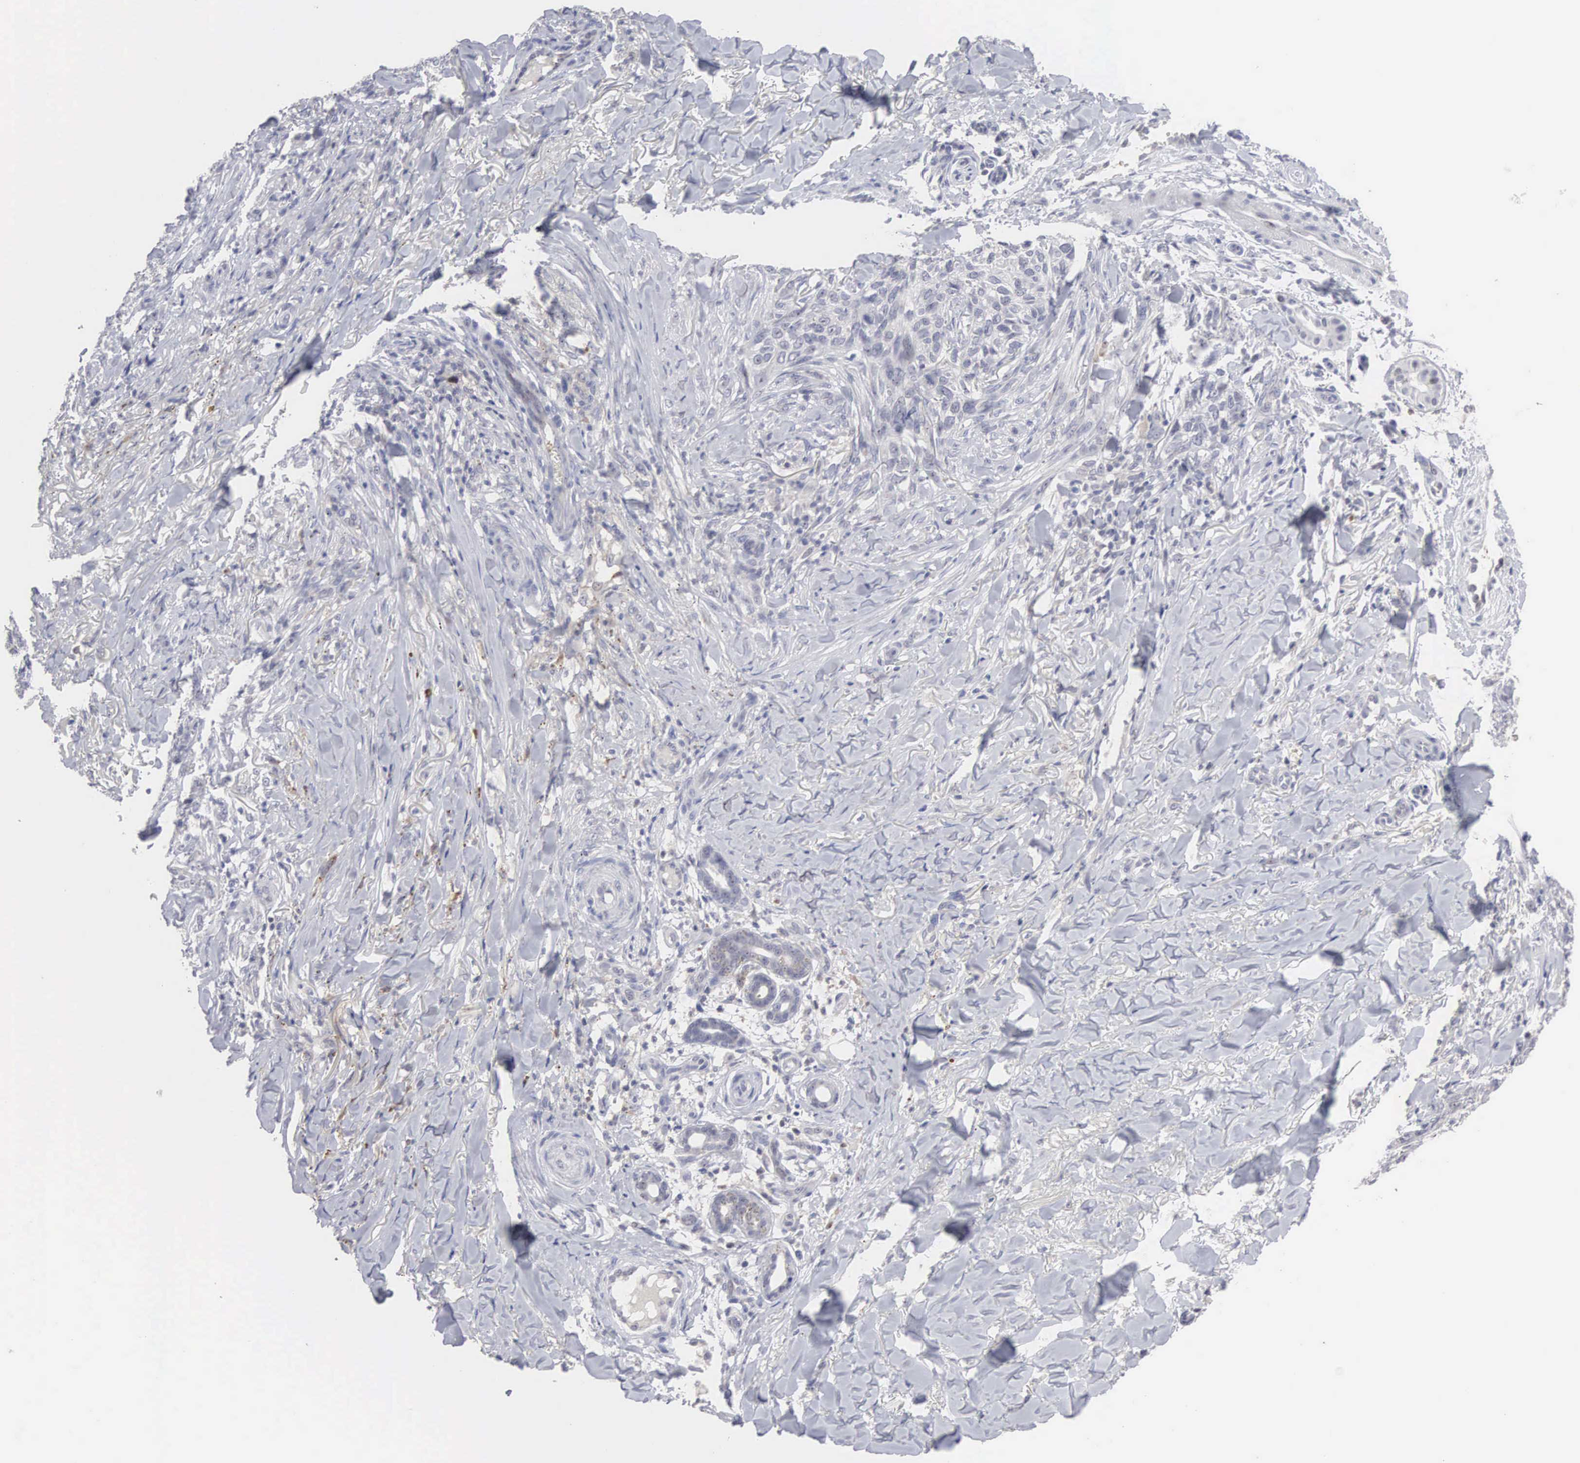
{"staining": {"intensity": "negative", "quantity": "none", "location": "none"}, "tissue": "skin cancer", "cell_type": "Tumor cells", "image_type": "cancer", "snomed": [{"axis": "morphology", "description": "Normal tissue, NOS"}, {"axis": "morphology", "description": "Basal cell carcinoma"}, {"axis": "topography", "description": "Skin"}], "caption": "Human basal cell carcinoma (skin) stained for a protein using immunohistochemistry (IHC) shows no staining in tumor cells.", "gene": "ACOT4", "patient": {"sex": "male", "age": 81}}